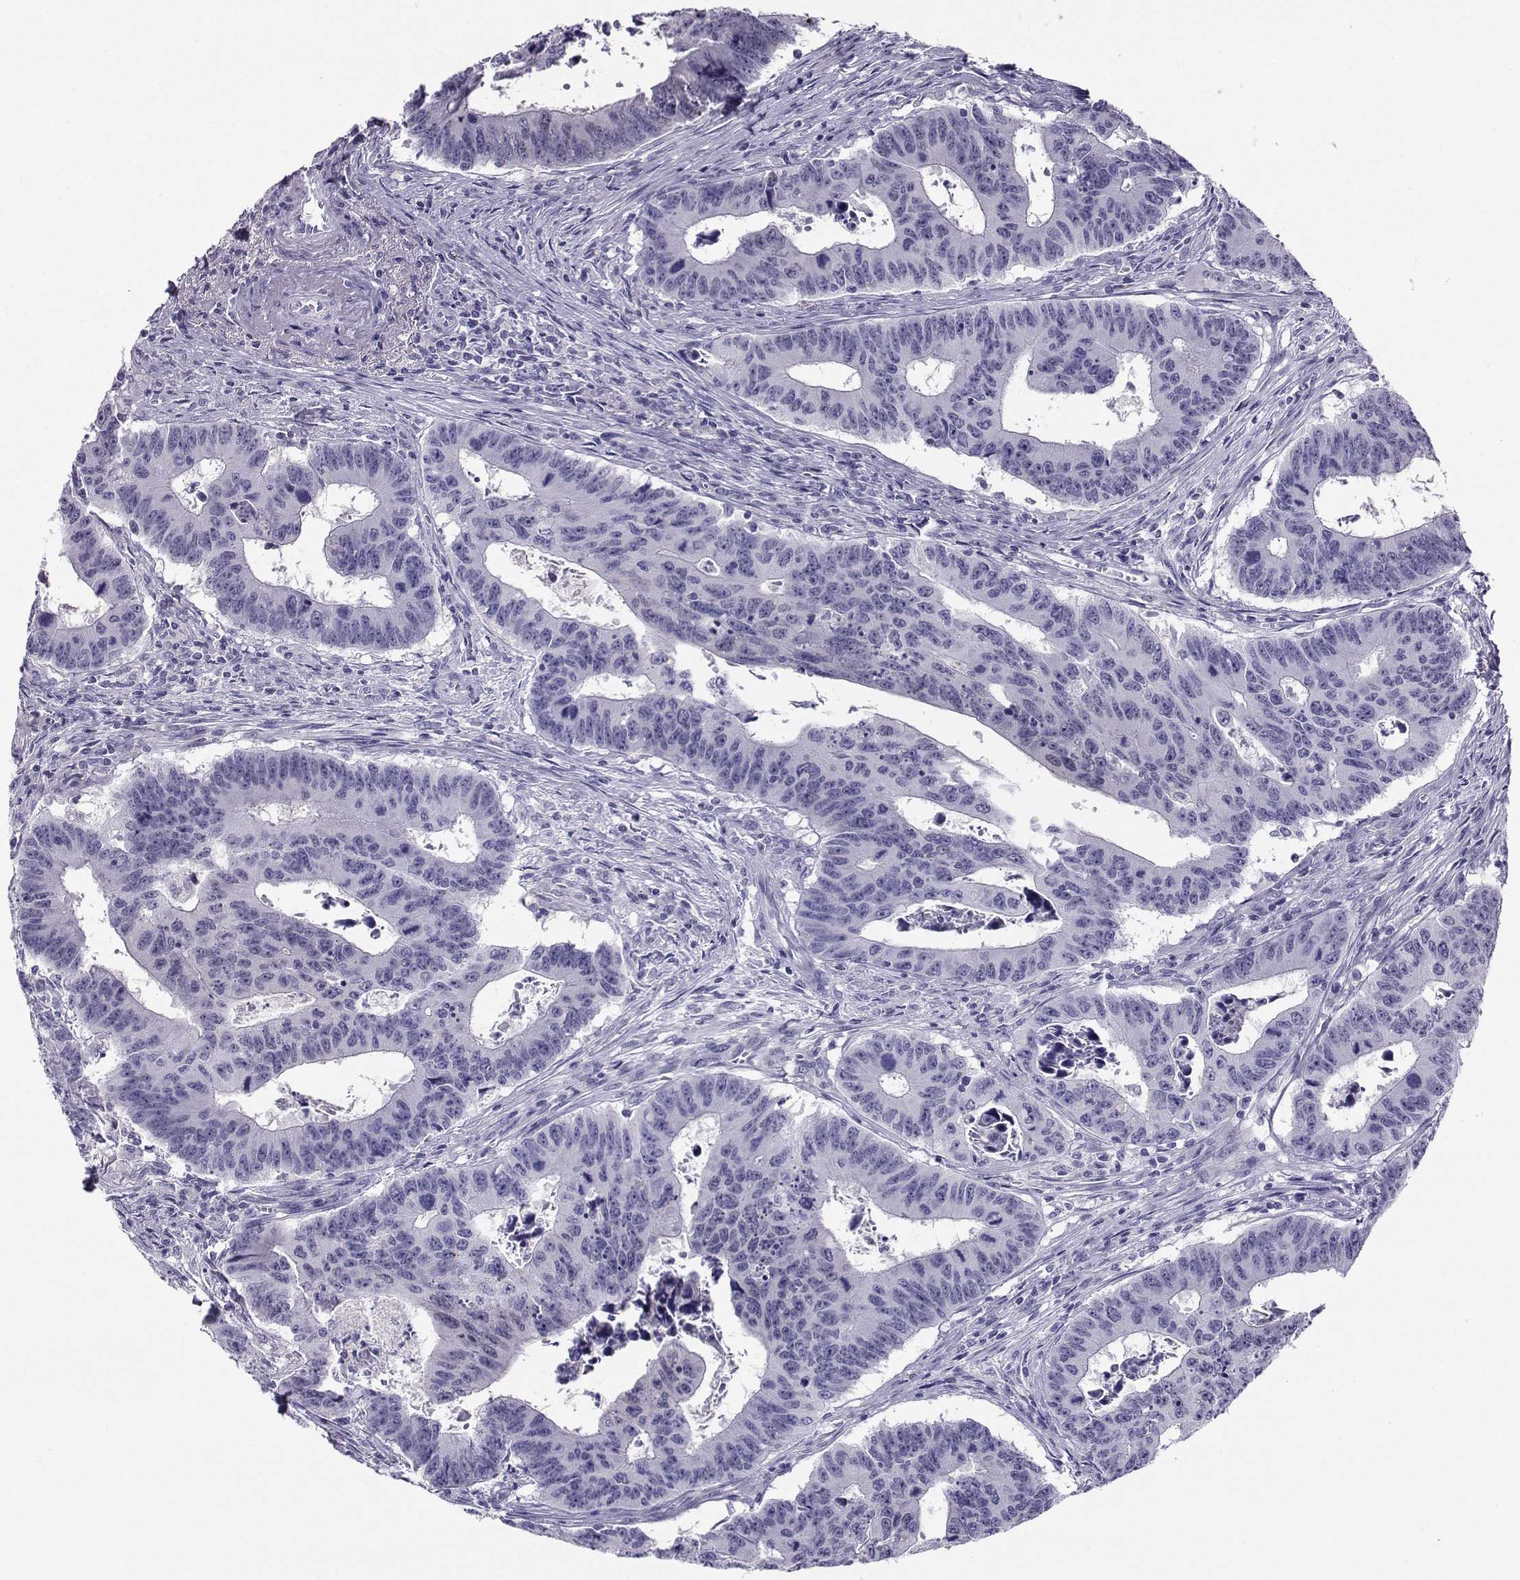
{"staining": {"intensity": "negative", "quantity": "none", "location": "none"}, "tissue": "colorectal cancer", "cell_type": "Tumor cells", "image_type": "cancer", "snomed": [{"axis": "morphology", "description": "Adenocarcinoma, NOS"}, {"axis": "topography", "description": "Appendix"}, {"axis": "topography", "description": "Colon"}, {"axis": "topography", "description": "Cecum"}, {"axis": "topography", "description": "Colon asc"}], "caption": "This is a micrograph of immunohistochemistry staining of colorectal adenocarcinoma, which shows no staining in tumor cells.", "gene": "PGK1", "patient": {"sex": "female", "age": 85}}